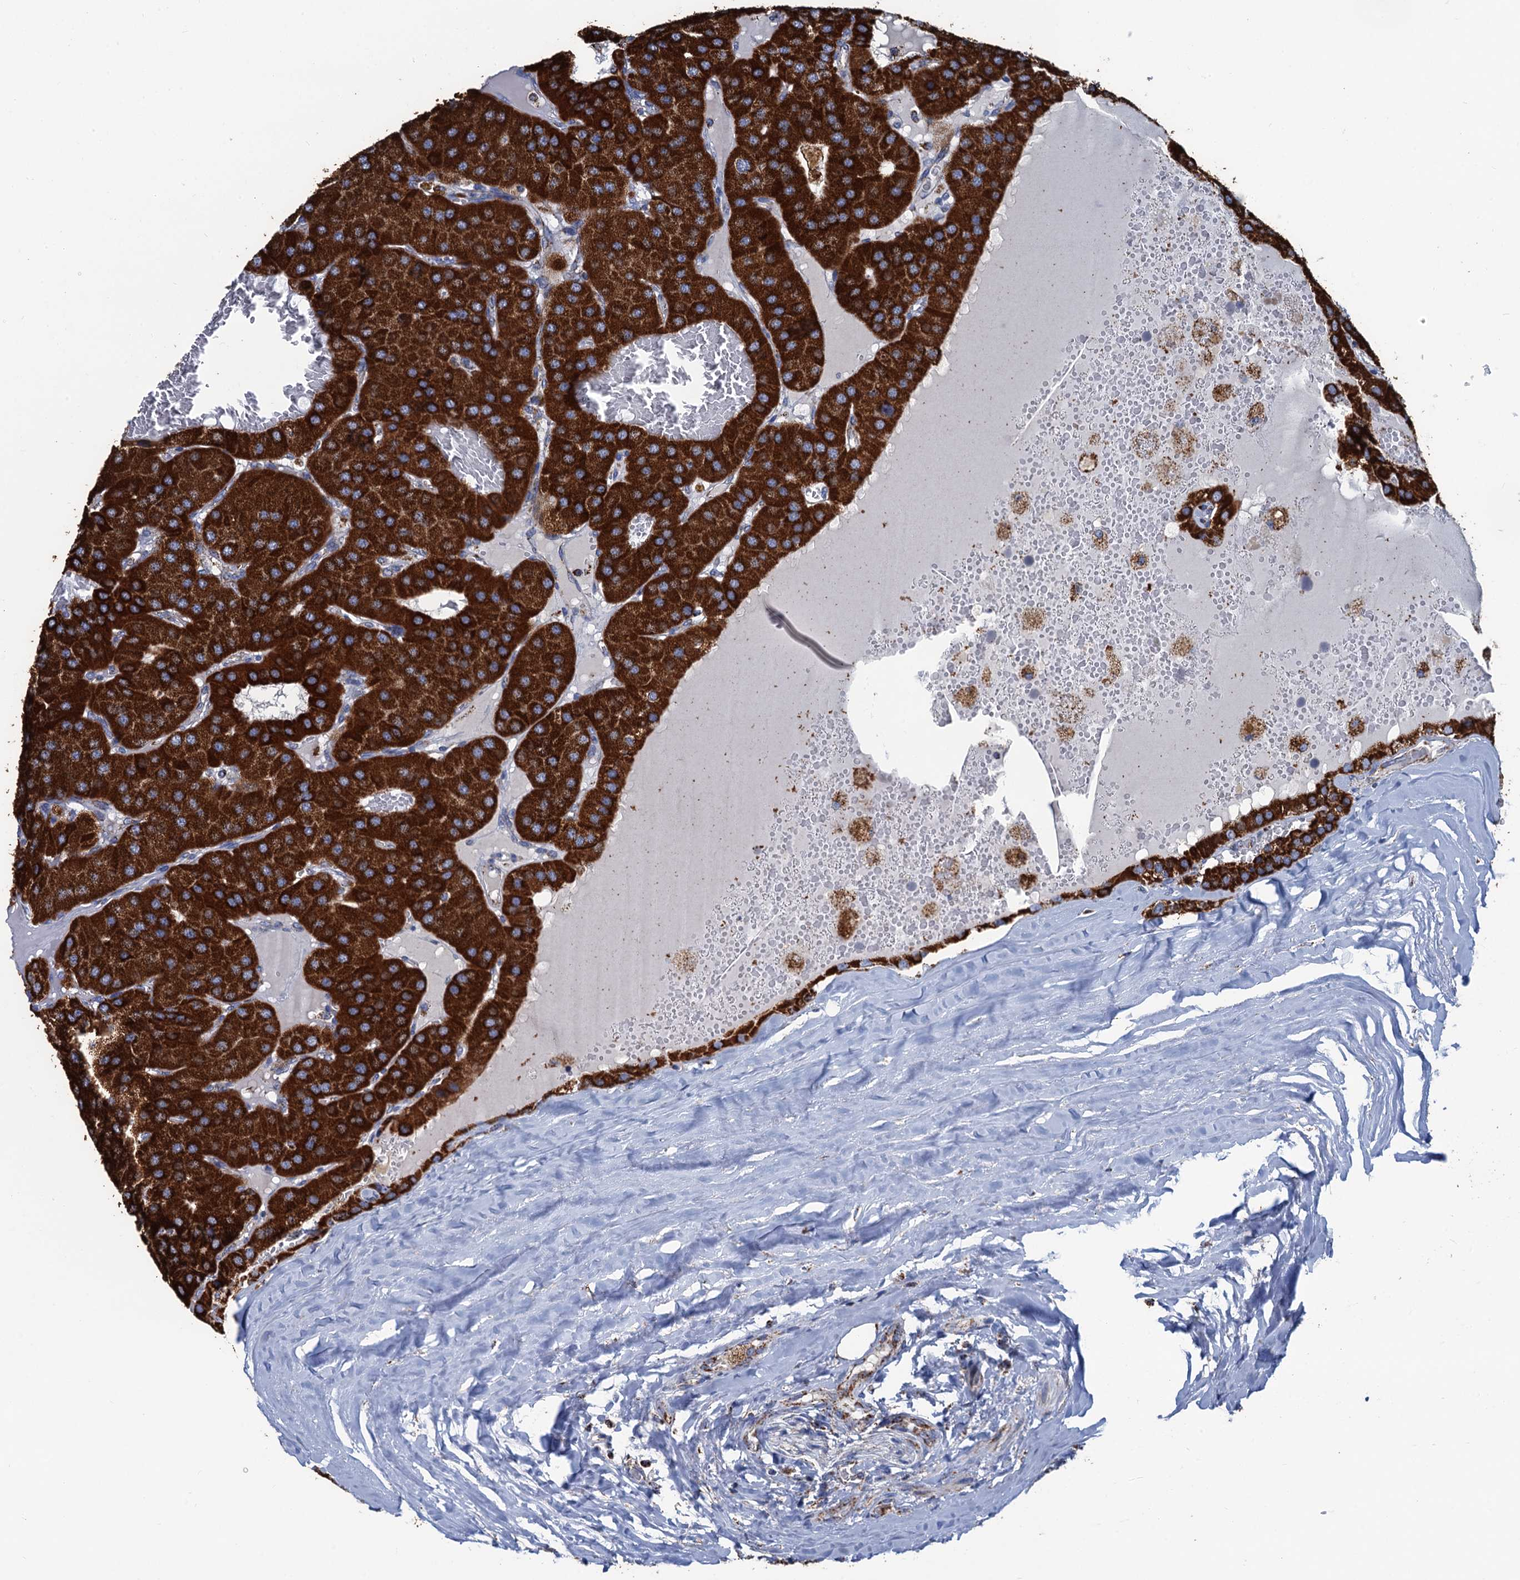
{"staining": {"intensity": "strong", "quantity": ">75%", "location": "cytoplasmic/membranous"}, "tissue": "parathyroid gland", "cell_type": "Glandular cells", "image_type": "normal", "snomed": [{"axis": "morphology", "description": "Normal tissue, NOS"}, {"axis": "morphology", "description": "Adenoma, NOS"}, {"axis": "topography", "description": "Parathyroid gland"}], "caption": "Immunohistochemical staining of benign human parathyroid gland reveals strong cytoplasmic/membranous protein positivity in about >75% of glandular cells. (Stains: DAB in brown, nuclei in blue, Microscopy: brightfield microscopy at high magnification).", "gene": "IVD", "patient": {"sex": "female", "age": 86}}